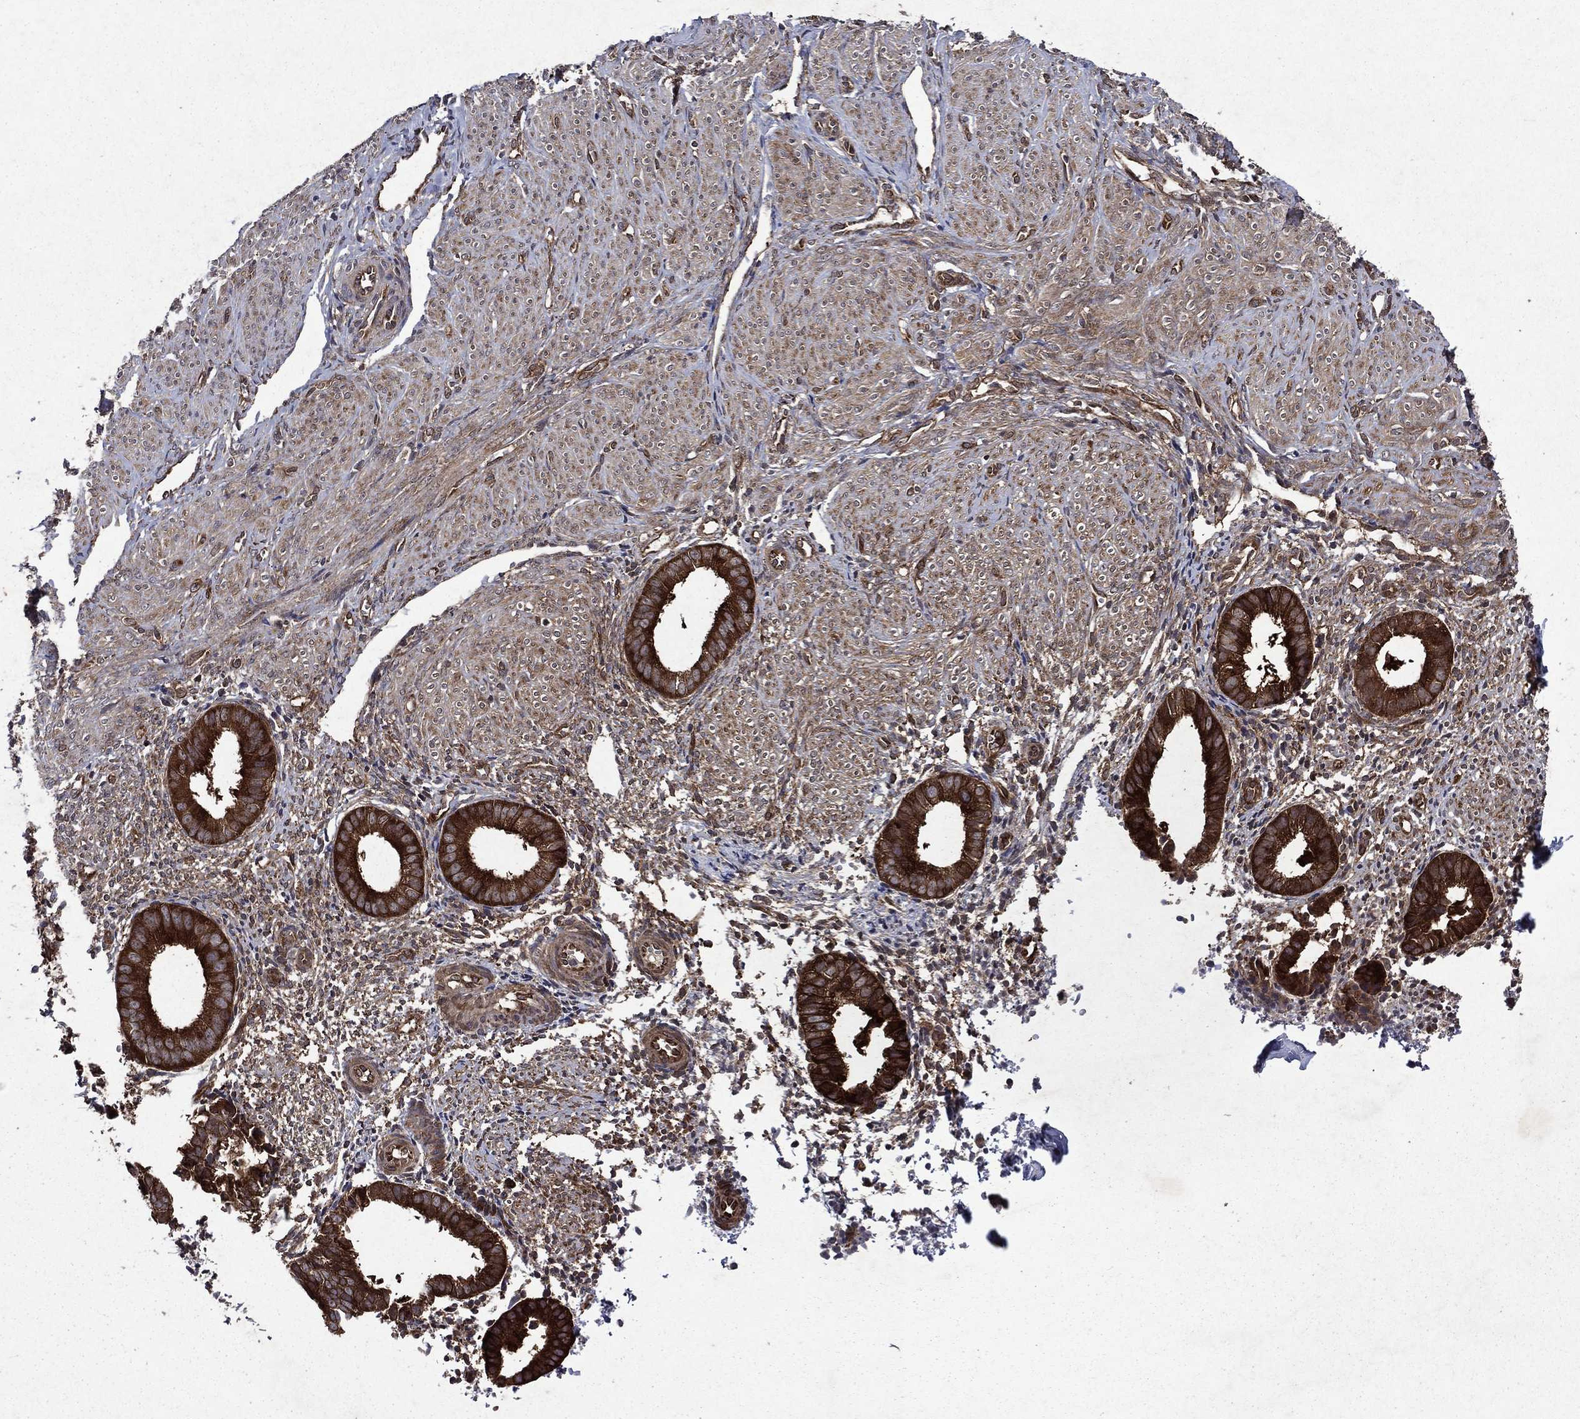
{"staining": {"intensity": "moderate", "quantity": "25%-75%", "location": "cytoplasmic/membranous"}, "tissue": "endometrium", "cell_type": "Cells in endometrial stroma", "image_type": "normal", "snomed": [{"axis": "morphology", "description": "Normal tissue, NOS"}, {"axis": "topography", "description": "Endometrium"}], "caption": "Brown immunohistochemical staining in unremarkable human endometrium exhibits moderate cytoplasmic/membranous expression in about 25%-75% of cells in endometrial stroma.", "gene": "EIF2B4", "patient": {"sex": "female", "age": 47}}